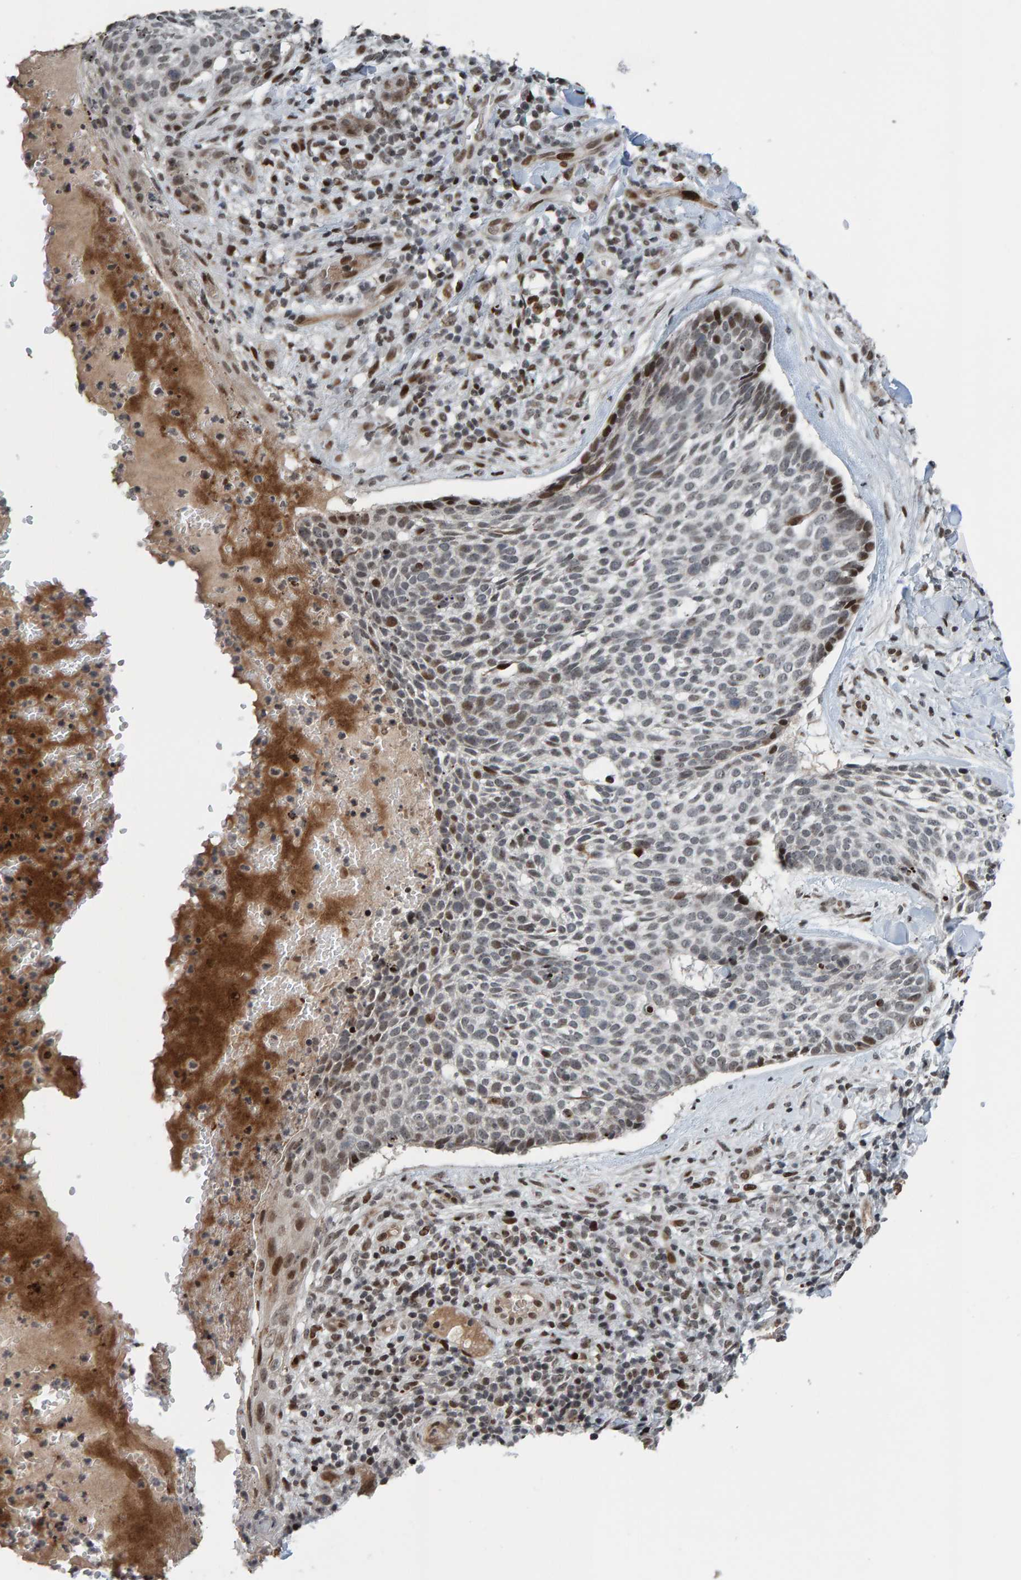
{"staining": {"intensity": "moderate", "quantity": "<25%", "location": "nuclear"}, "tissue": "skin cancer", "cell_type": "Tumor cells", "image_type": "cancer", "snomed": [{"axis": "morphology", "description": "Normal tissue, NOS"}, {"axis": "morphology", "description": "Basal cell carcinoma"}, {"axis": "topography", "description": "Skin"}], "caption": "High-power microscopy captured an IHC micrograph of skin cancer, revealing moderate nuclear expression in approximately <25% of tumor cells. The protein is stained brown, and the nuclei are stained in blue (DAB IHC with brightfield microscopy, high magnification).", "gene": "ZNF366", "patient": {"sex": "male", "age": 67}}